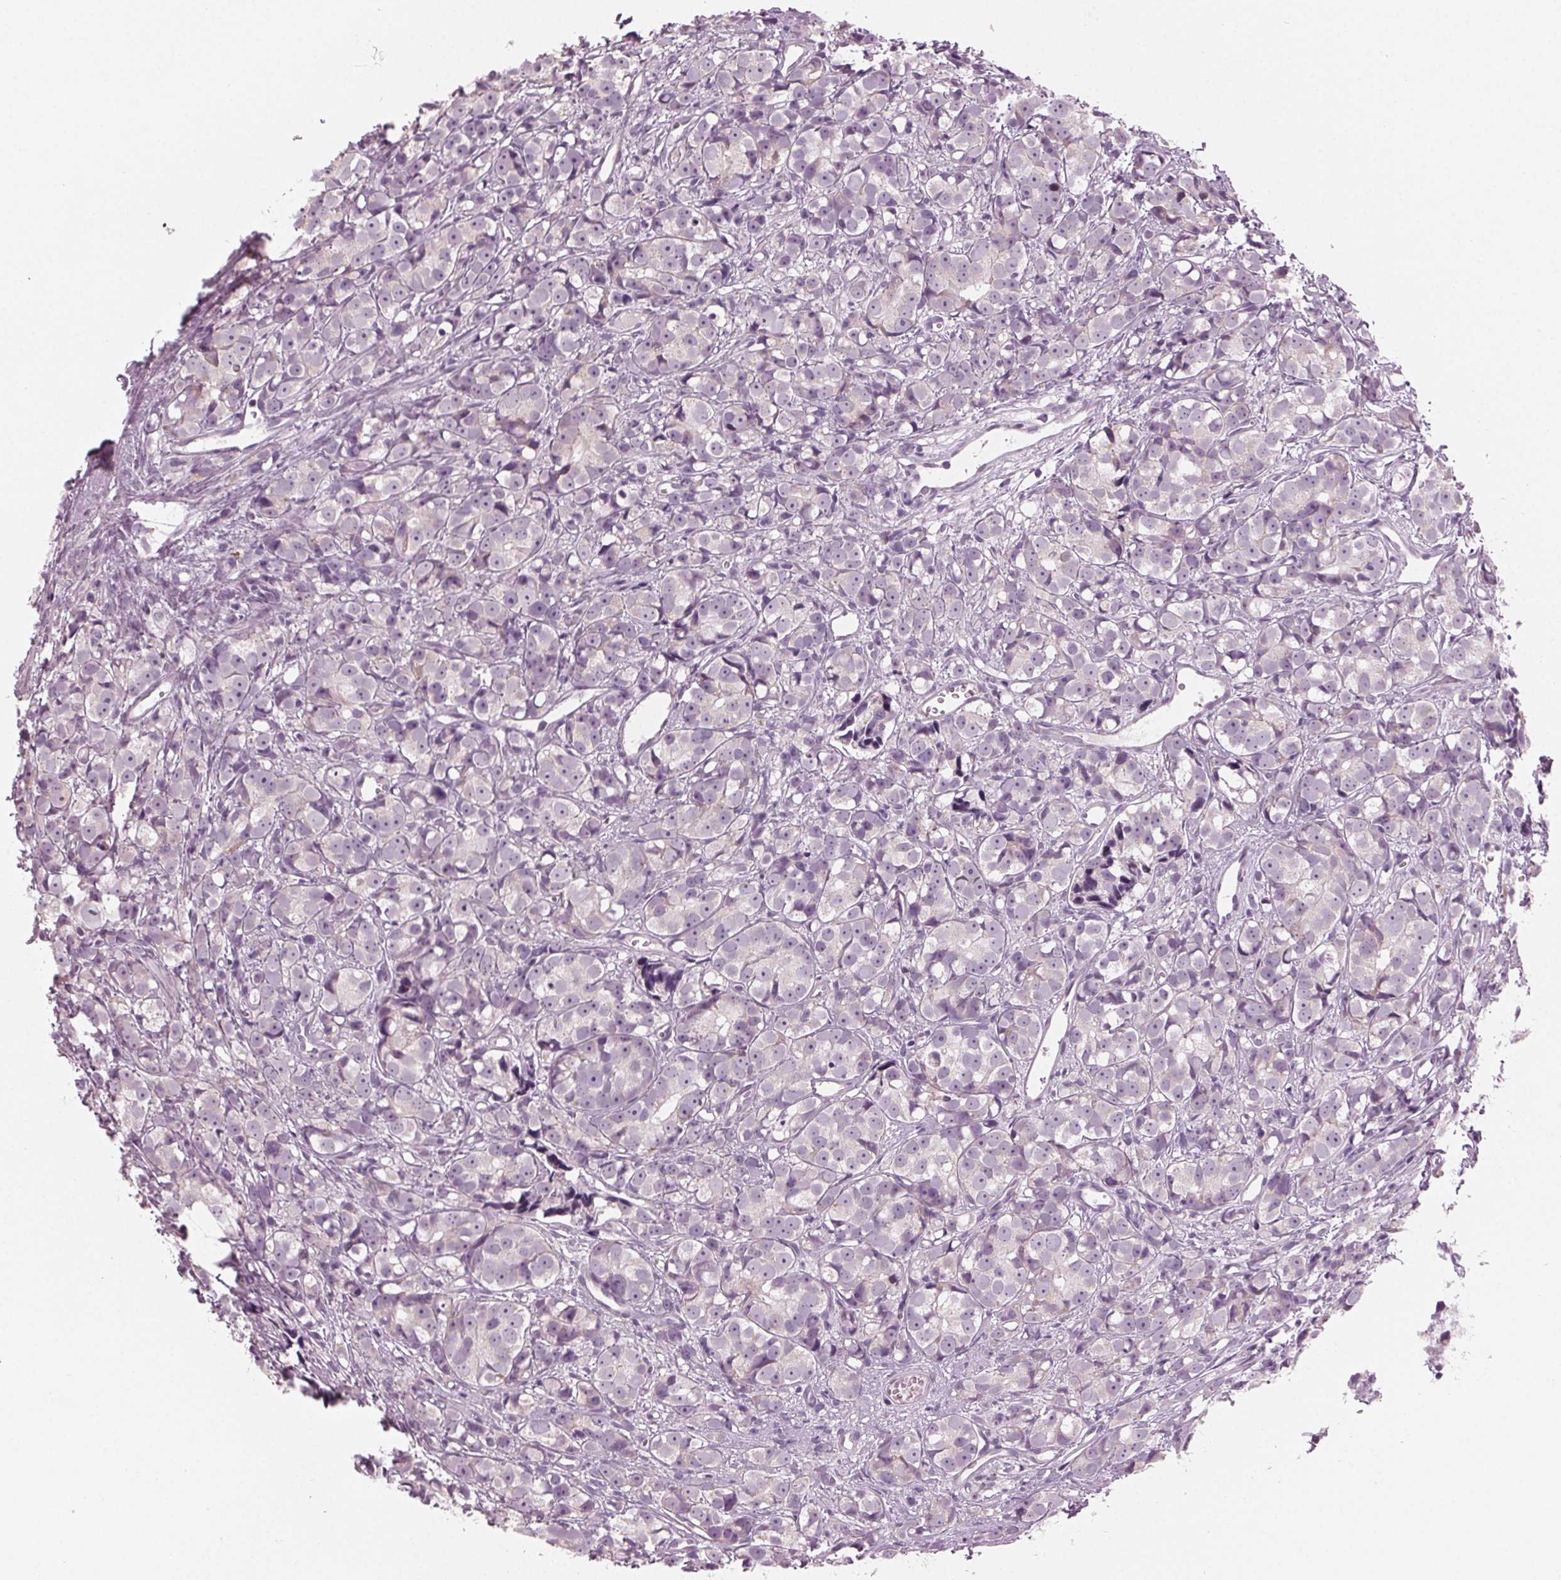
{"staining": {"intensity": "weak", "quantity": "<25%", "location": "nuclear"}, "tissue": "prostate cancer", "cell_type": "Tumor cells", "image_type": "cancer", "snomed": [{"axis": "morphology", "description": "Adenocarcinoma, High grade"}, {"axis": "topography", "description": "Prostate"}], "caption": "DAB (3,3'-diaminobenzidine) immunohistochemical staining of human prostate high-grade adenocarcinoma demonstrates no significant positivity in tumor cells.", "gene": "PRAP1", "patient": {"sex": "male", "age": 77}}